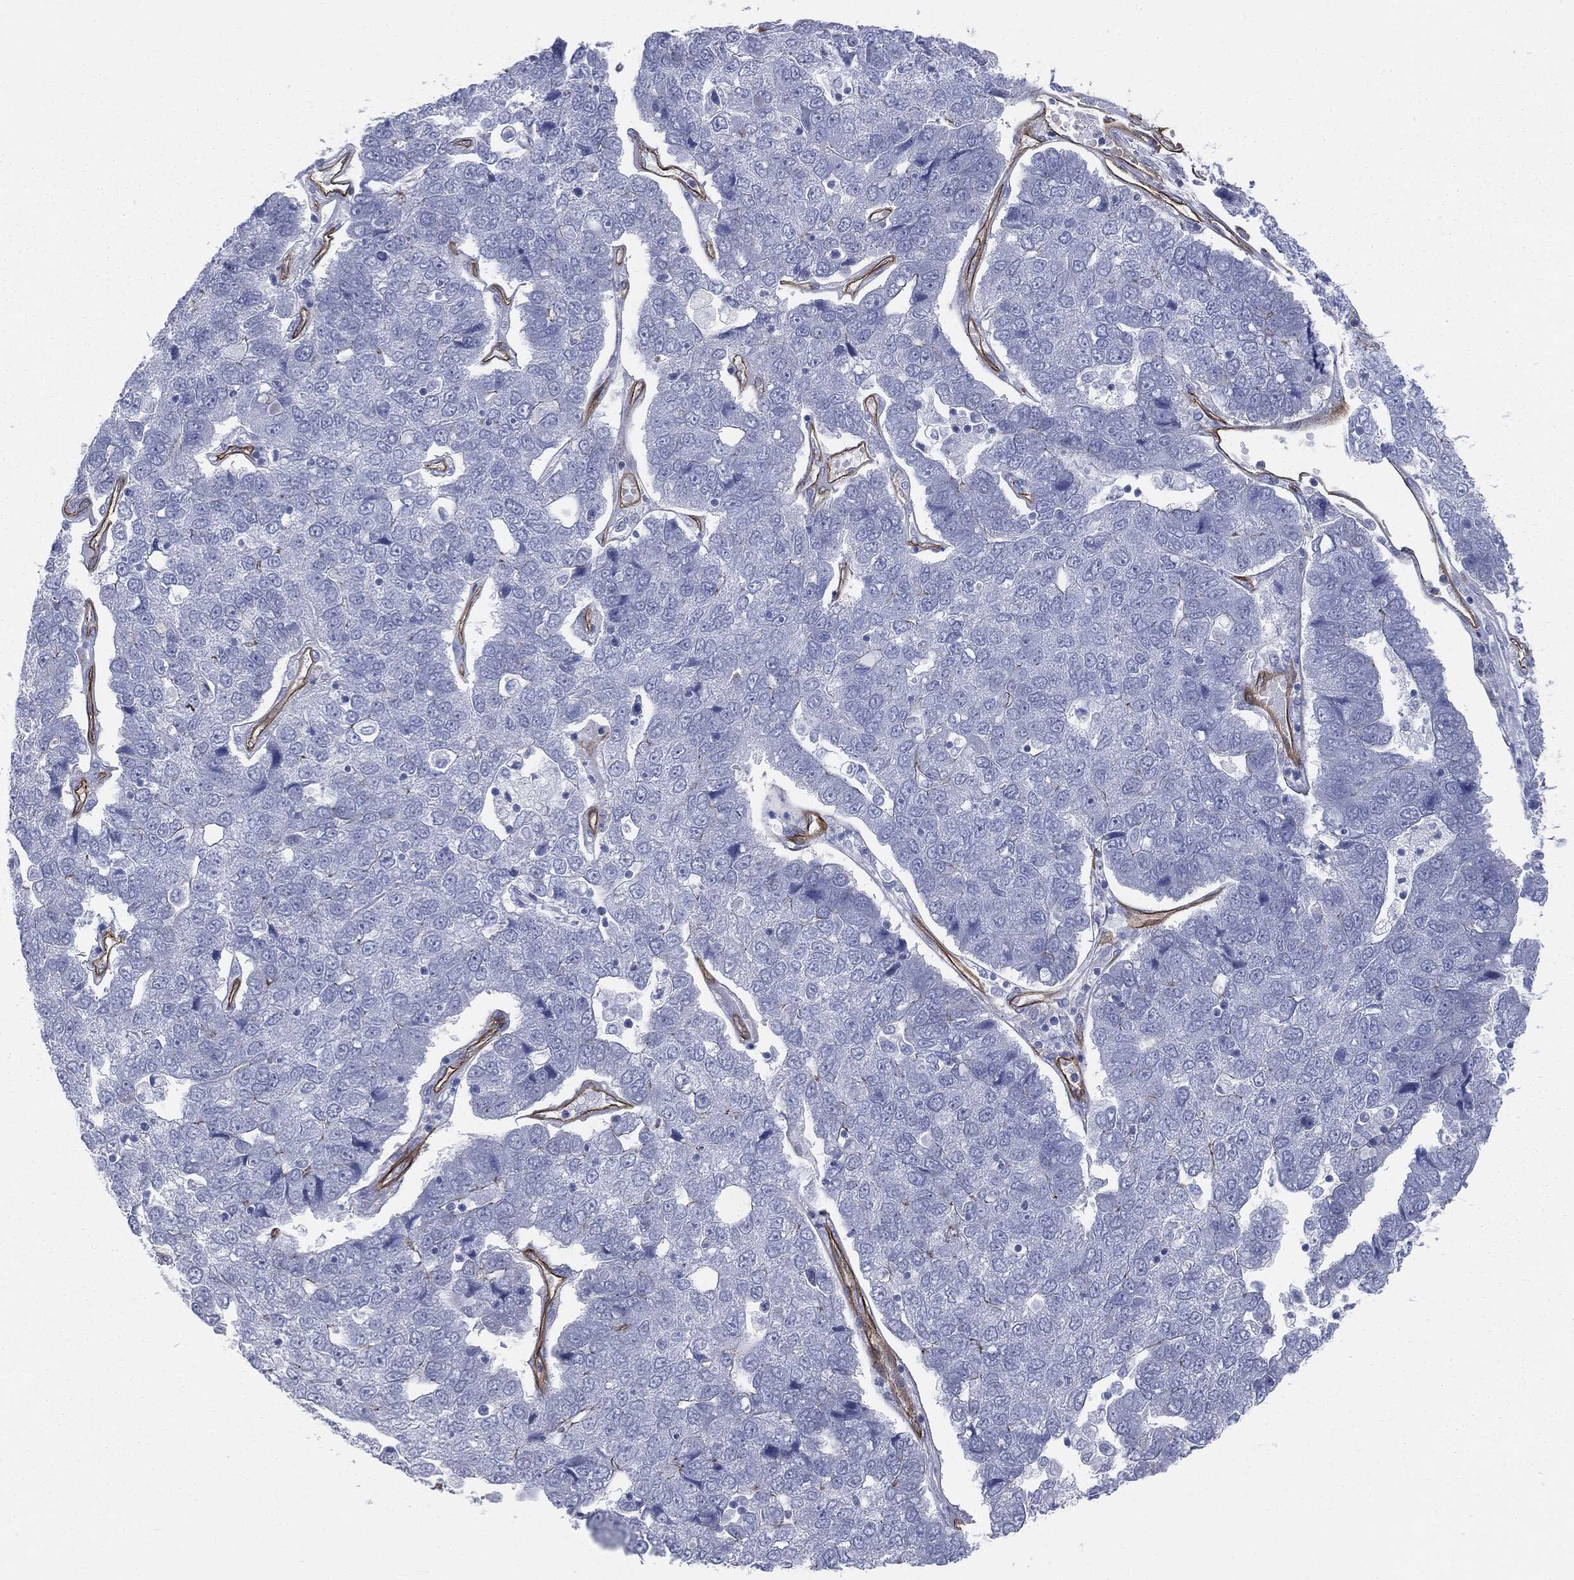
{"staining": {"intensity": "negative", "quantity": "none", "location": "none"}, "tissue": "pancreatic cancer", "cell_type": "Tumor cells", "image_type": "cancer", "snomed": [{"axis": "morphology", "description": "Adenocarcinoma, NOS"}, {"axis": "topography", "description": "Pancreas"}], "caption": "DAB (3,3'-diaminobenzidine) immunohistochemical staining of human adenocarcinoma (pancreatic) displays no significant expression in tumor cells.", "gene": "MUC5AC", "patient": {"sex": "female", "age": 61}}